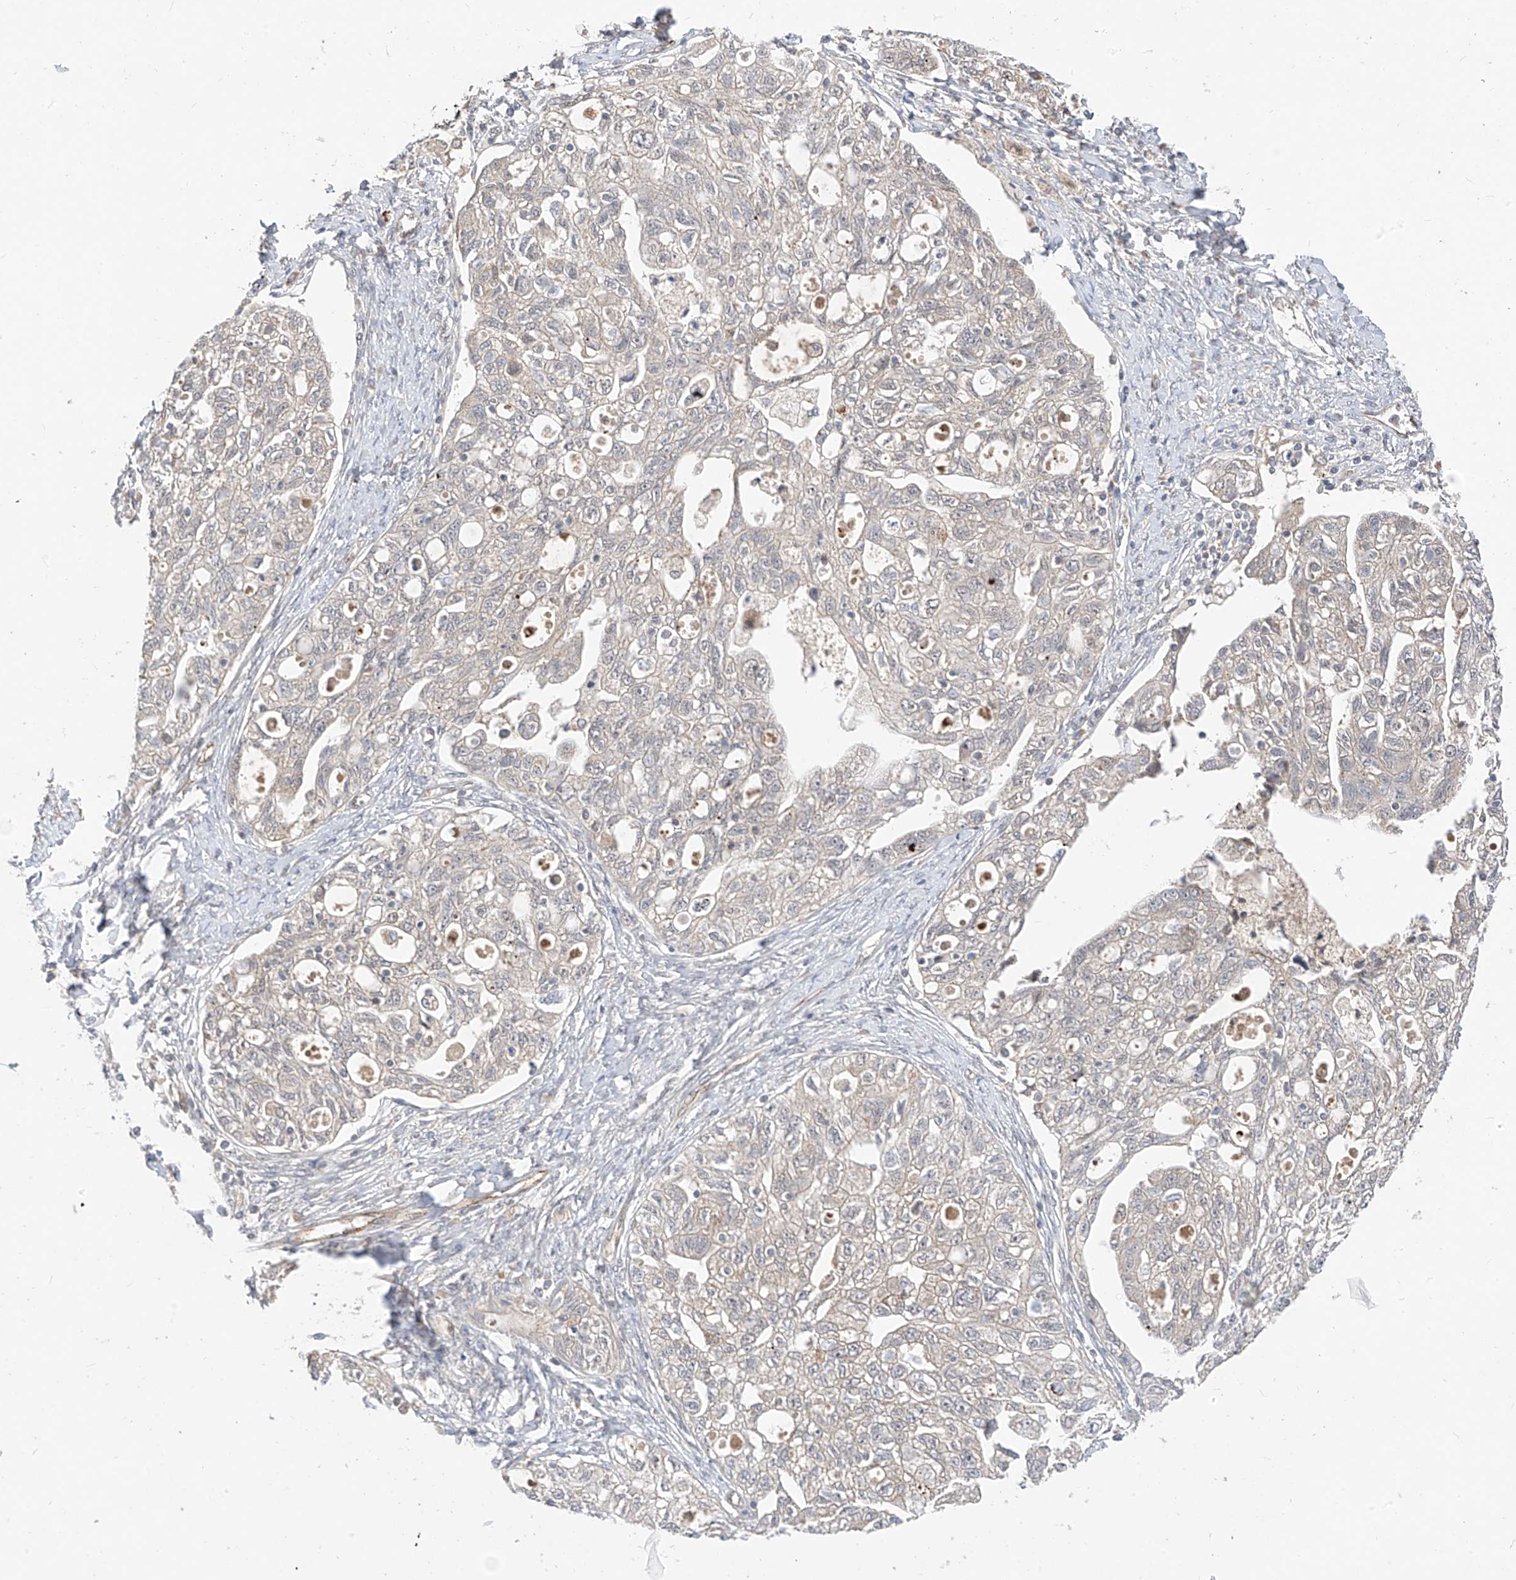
{"staining": {"intensity": "negative", "quantity": "none", "location": "none"}, "tissue": "ovarian cancer", "cell_type": "Tumor cells", "image_type": "cancer", "snomed": [{"axis": "morphology", "description": "Carcinoma, NOS"}, {"axis": "morphology", "description": "Cystadenocarcinoma, serous, NOS"}, {"axis": "topography", "description": "Ovary"}], "caption": "IHC of ovarian carcinoma displays no positivity in tumor cells. (DAB immunohistochemistry with hematoxylin counter stain).", "gene": "MRTFA", "patient": {"sex": "female", "age": 69}}